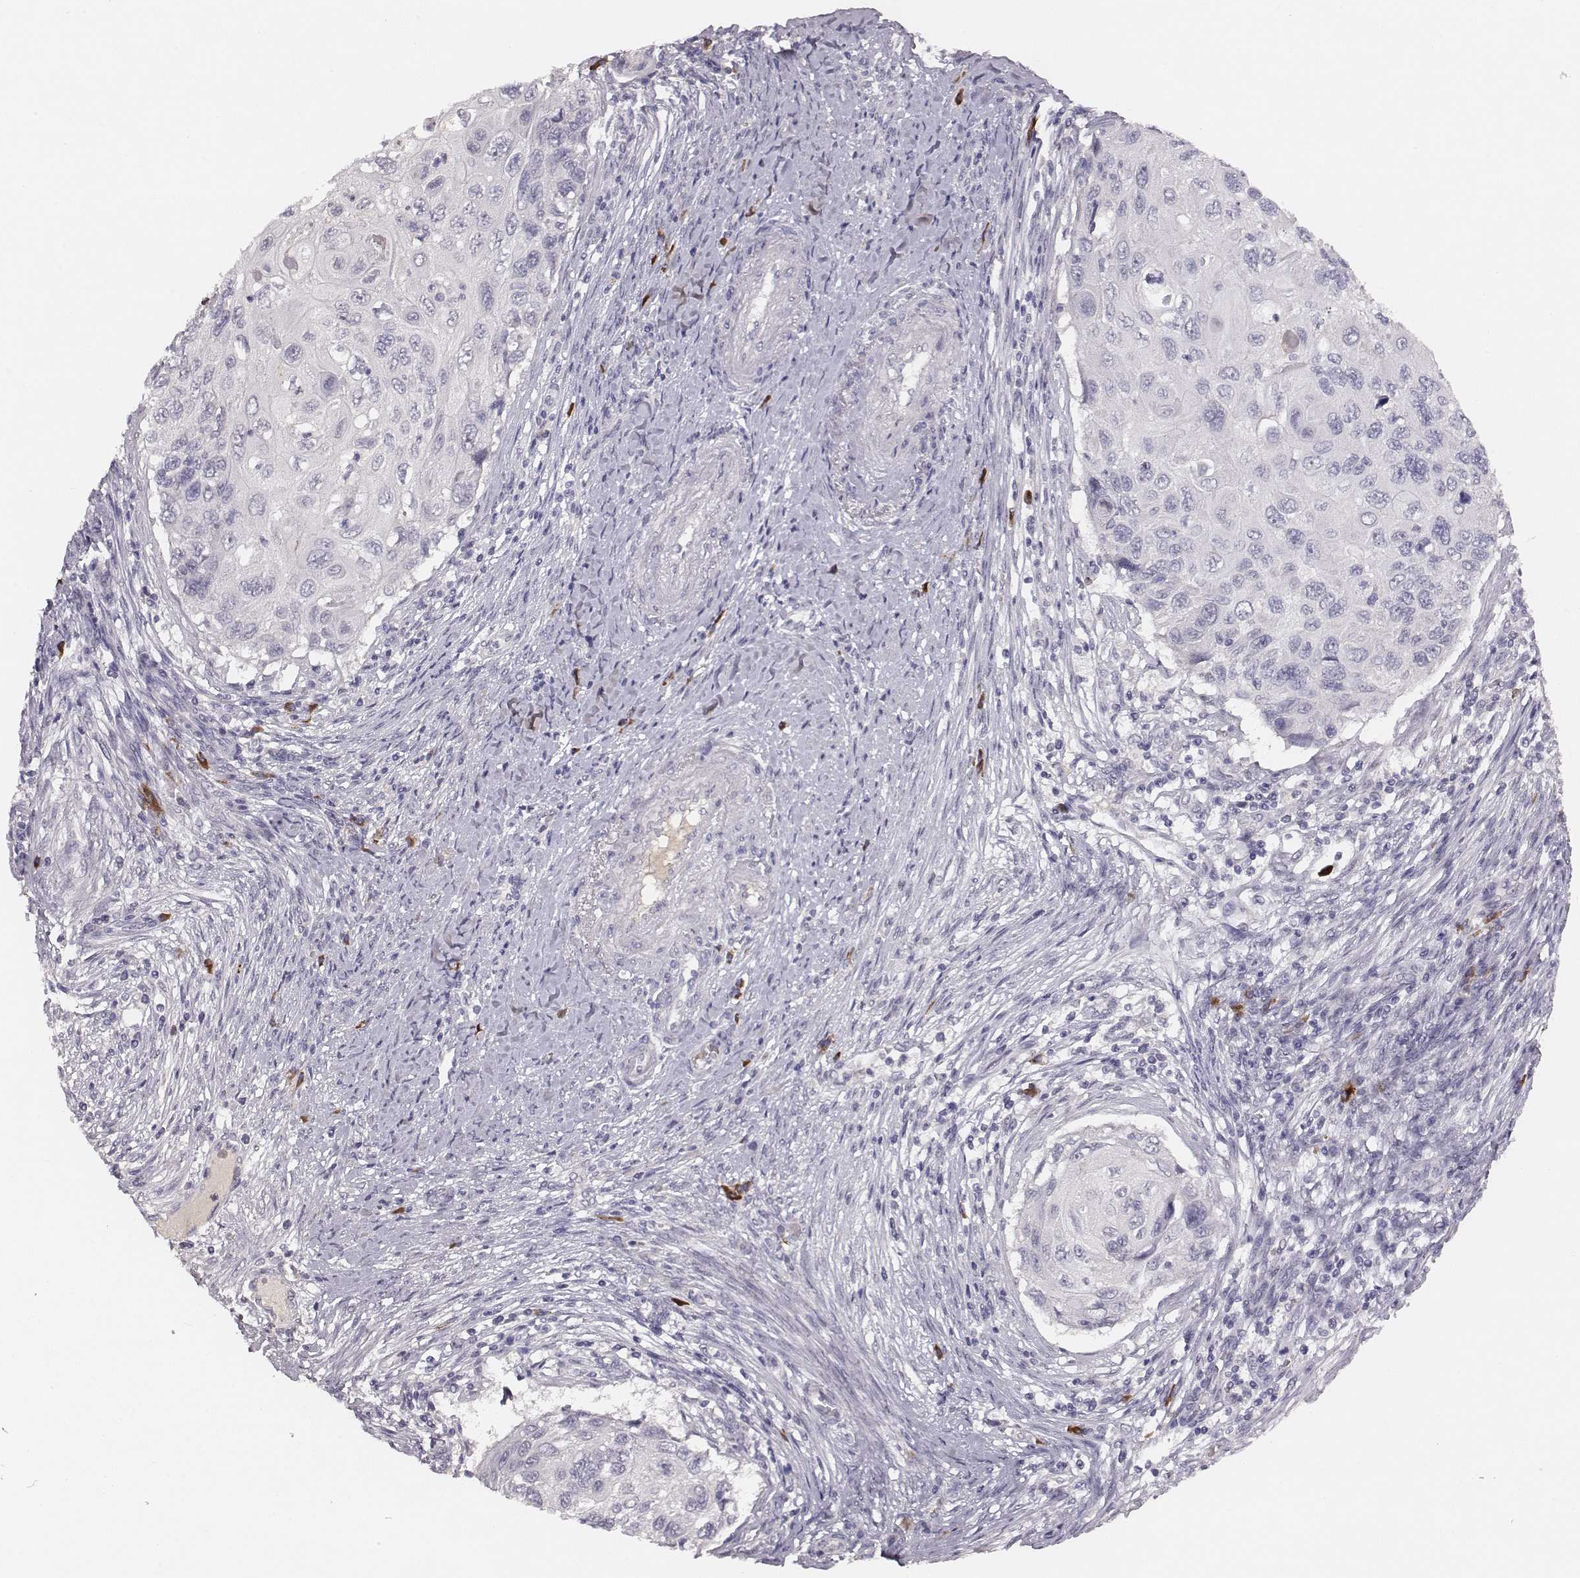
{"staining": {"intensity": "negative", "quantity": "none", "location": "none"}, "tissue": "cervical cancer", "cell_type": "Tumor cells", "image_type": "cancer", "snomed": [{"axis": "morphology", "description": "Squamous cell carcinoma, NOS"}, {"axis": "topography", "description": "Cervix"}], "caption": "Immunohistochemical staining of human cervical cancer (squamous cell carcinoma) exhibits no significant expression in tumor cells.", "gene": "SLC22A6", "patient": {"sex": "female", "age": 70}}